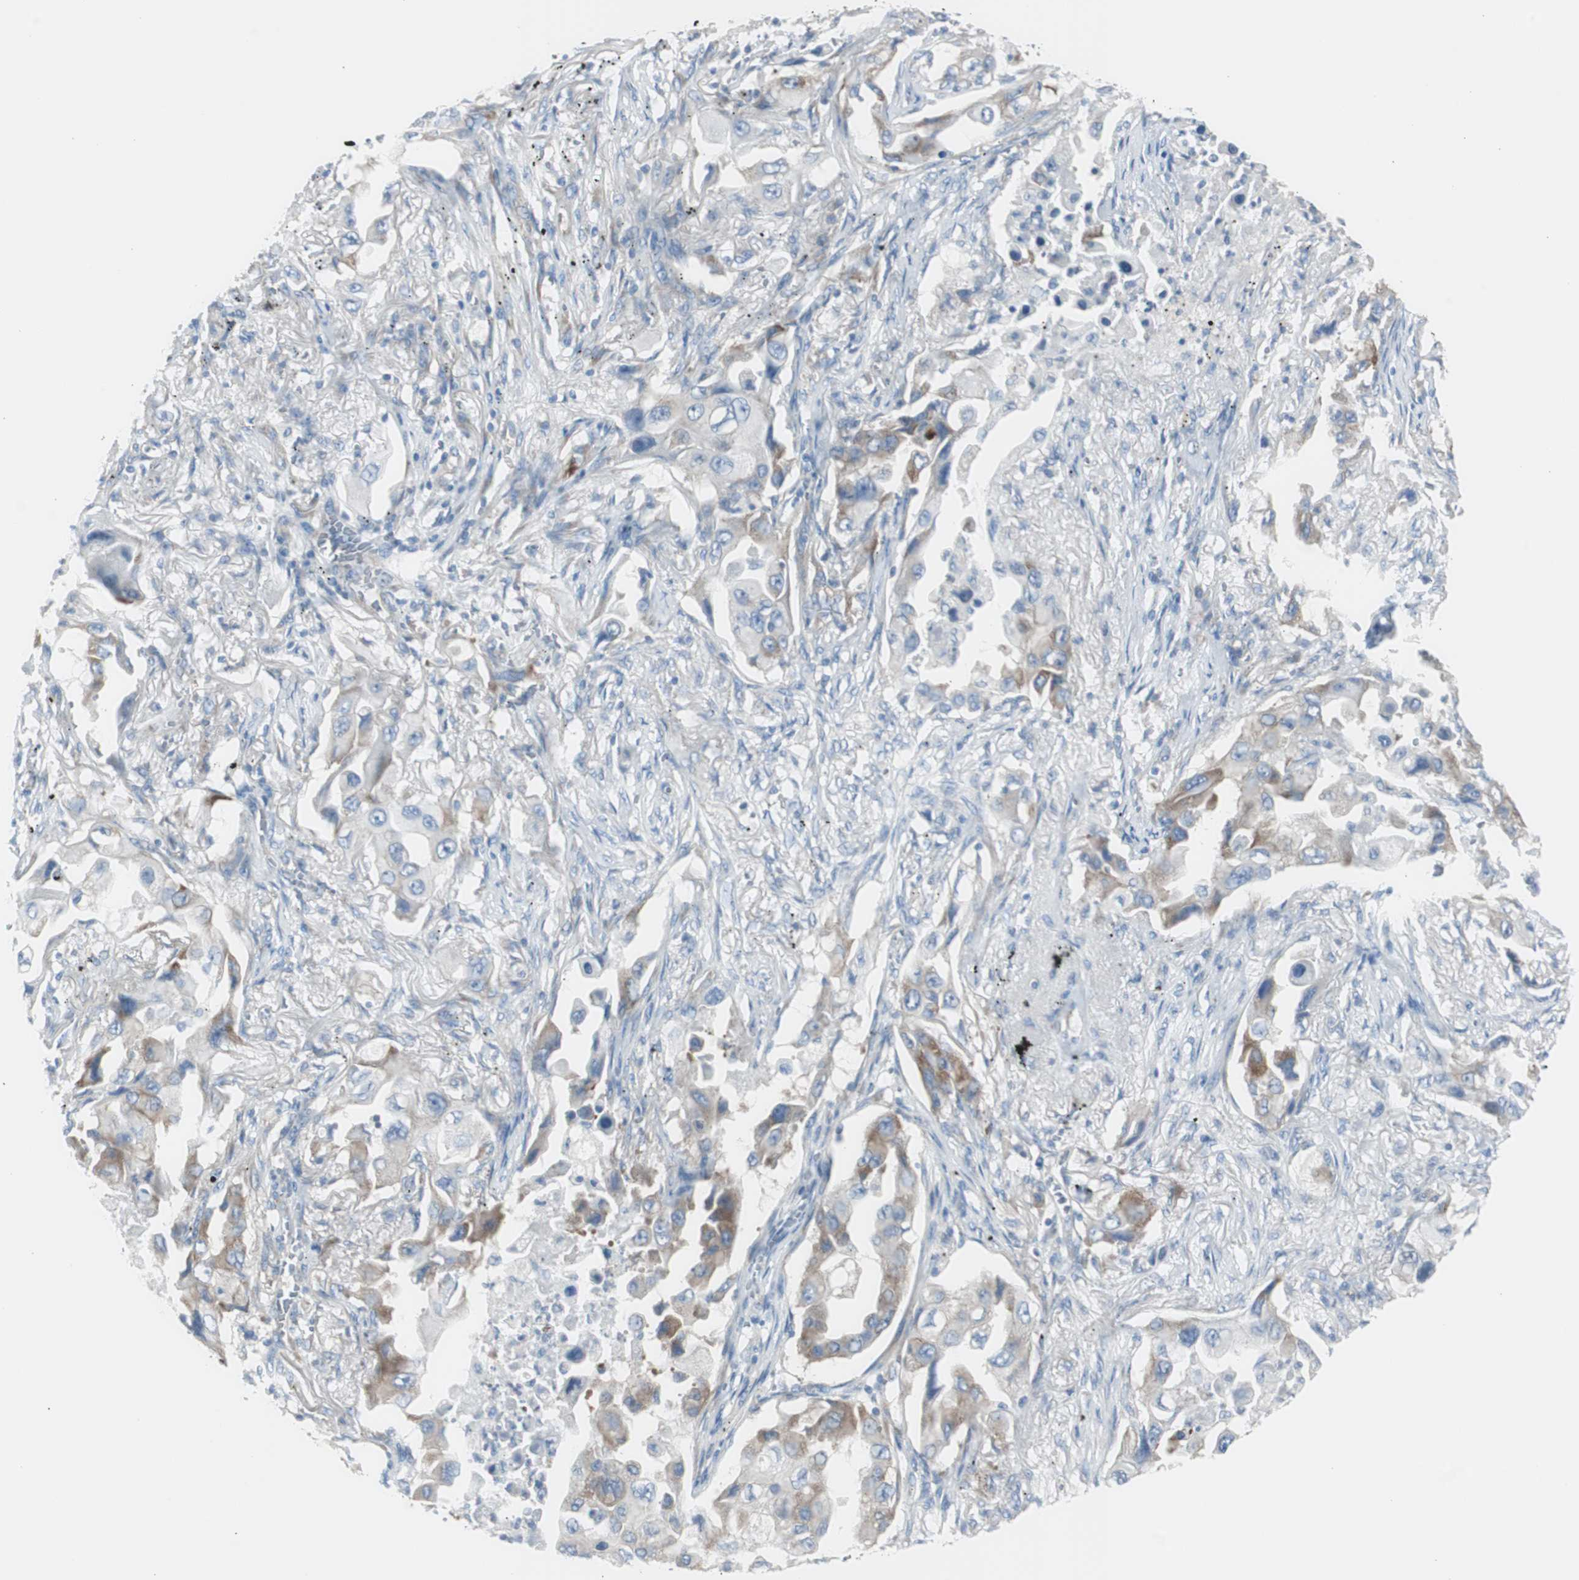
{"staining": {"intensity": "moderate", "quantity": ">75%", "location": "cytoplasmic/membranous"}, "tissue": "lung cancer", "cell_type": "Tumor cells", "image_type": "cancer", "snomed": [{"axis": "morphology", "description": "Adenocarcinoma, NOS"}, {"axis": "topography", "description": "Lung"}], "caption": "Moderate cytoplasmic/membranous protein expression is identified in approximately >75% of tumor cells in lung cancer. (IHC, brightfield microscopy, high magnification).", "gene": "RPS12", "patient": {"sex": "female", "age": 65}}